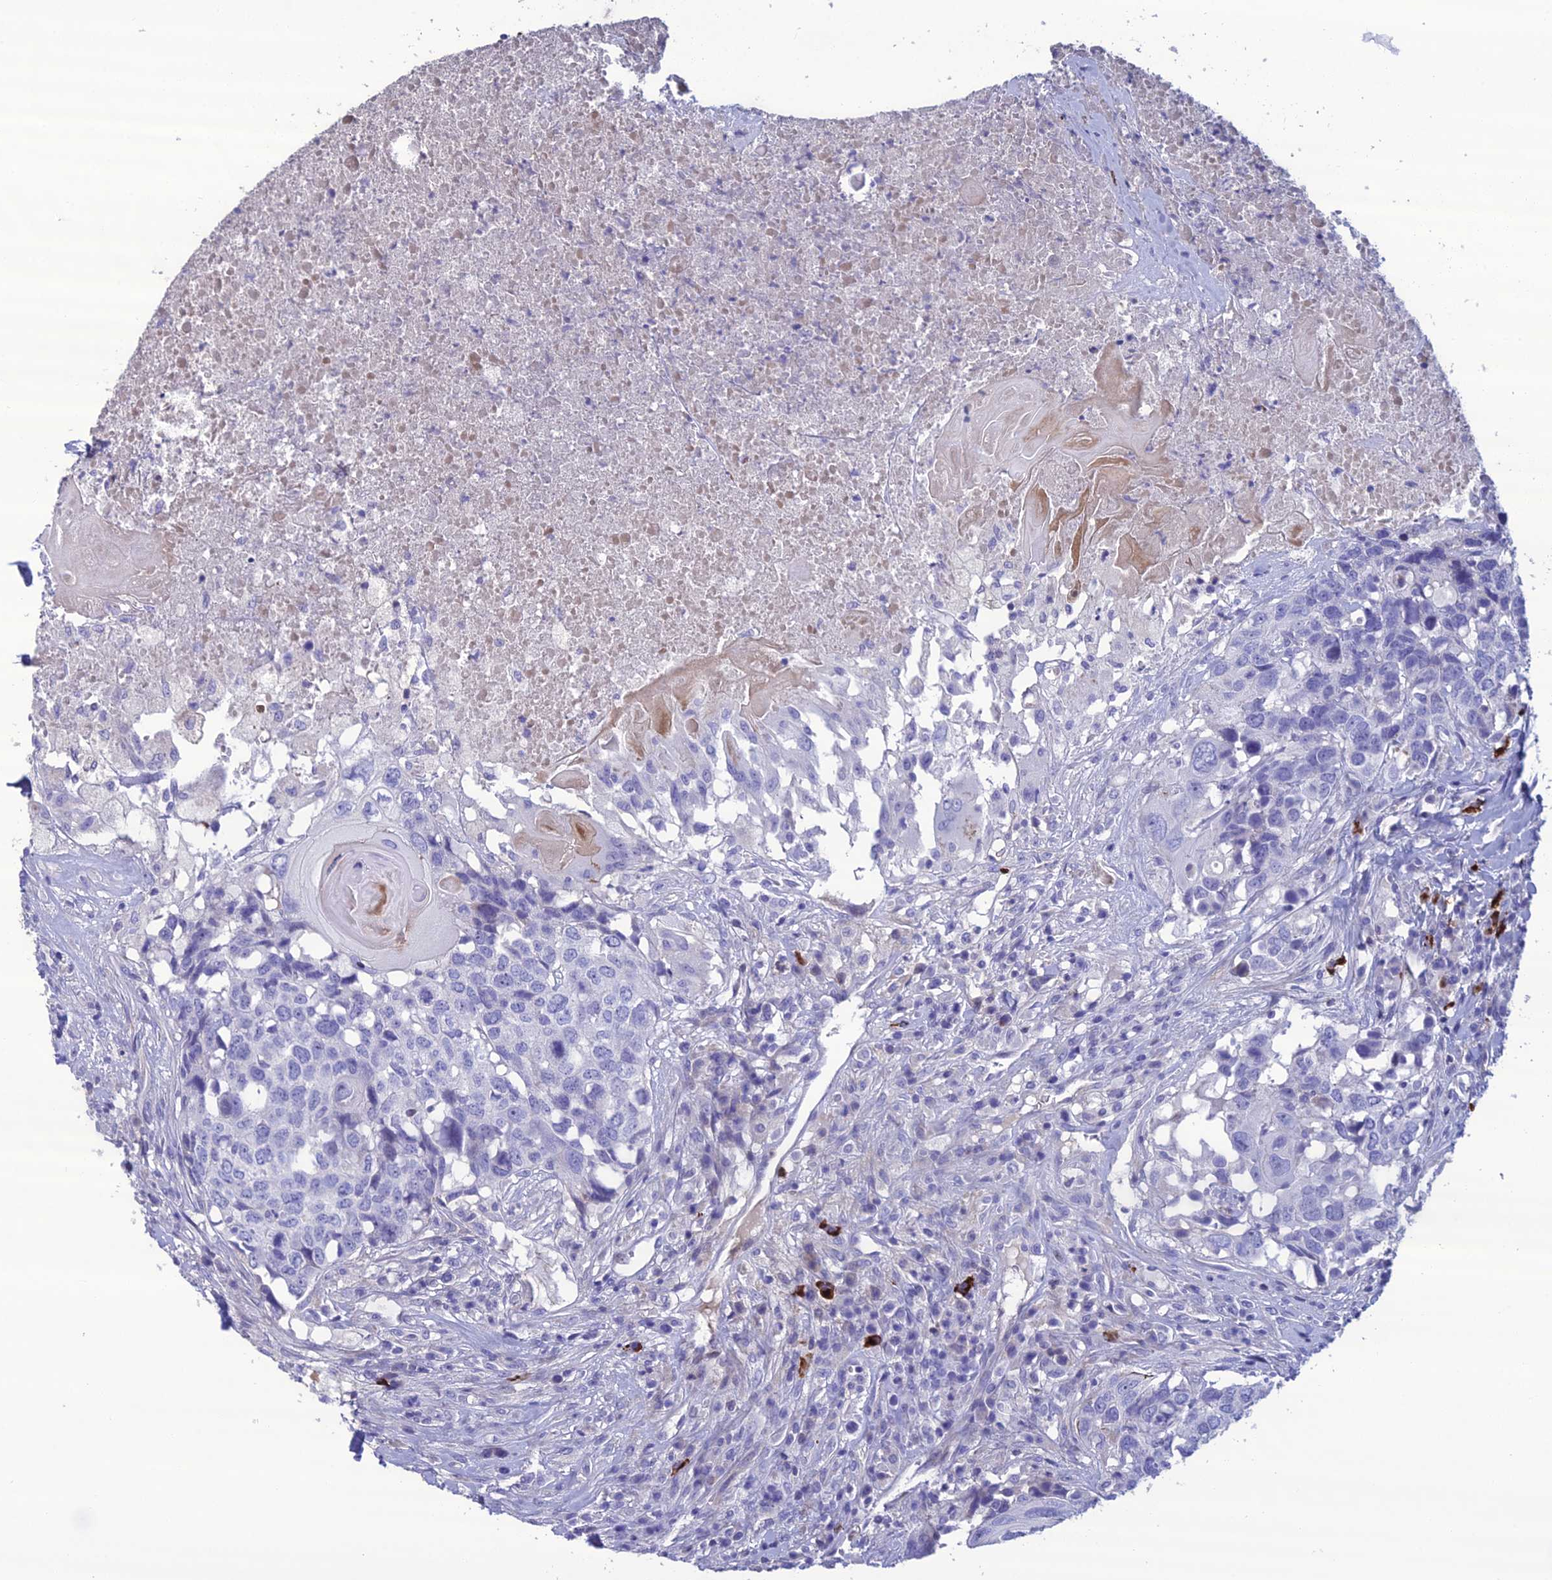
{"staining": {"intensity": "negative", "quantity": "none", "location": "none"}, "tissue": "head and neck cancer", "cell_type": "Tumor cells", "image_type": "cancer", "snomed": [{"axis": "morphology", "description": "Squamous cell carcinoma, NOS"}, {"axis": "topography", "description": "Head-Neck"}], "caption": "This is an immunohistochemistry photomicrograph of human head and neck cancer (squamous cell carcinoma). There is no positivity in tumor cells.", "gene": "OR56B1", "patient": {"sex": "male", "age": 66}}